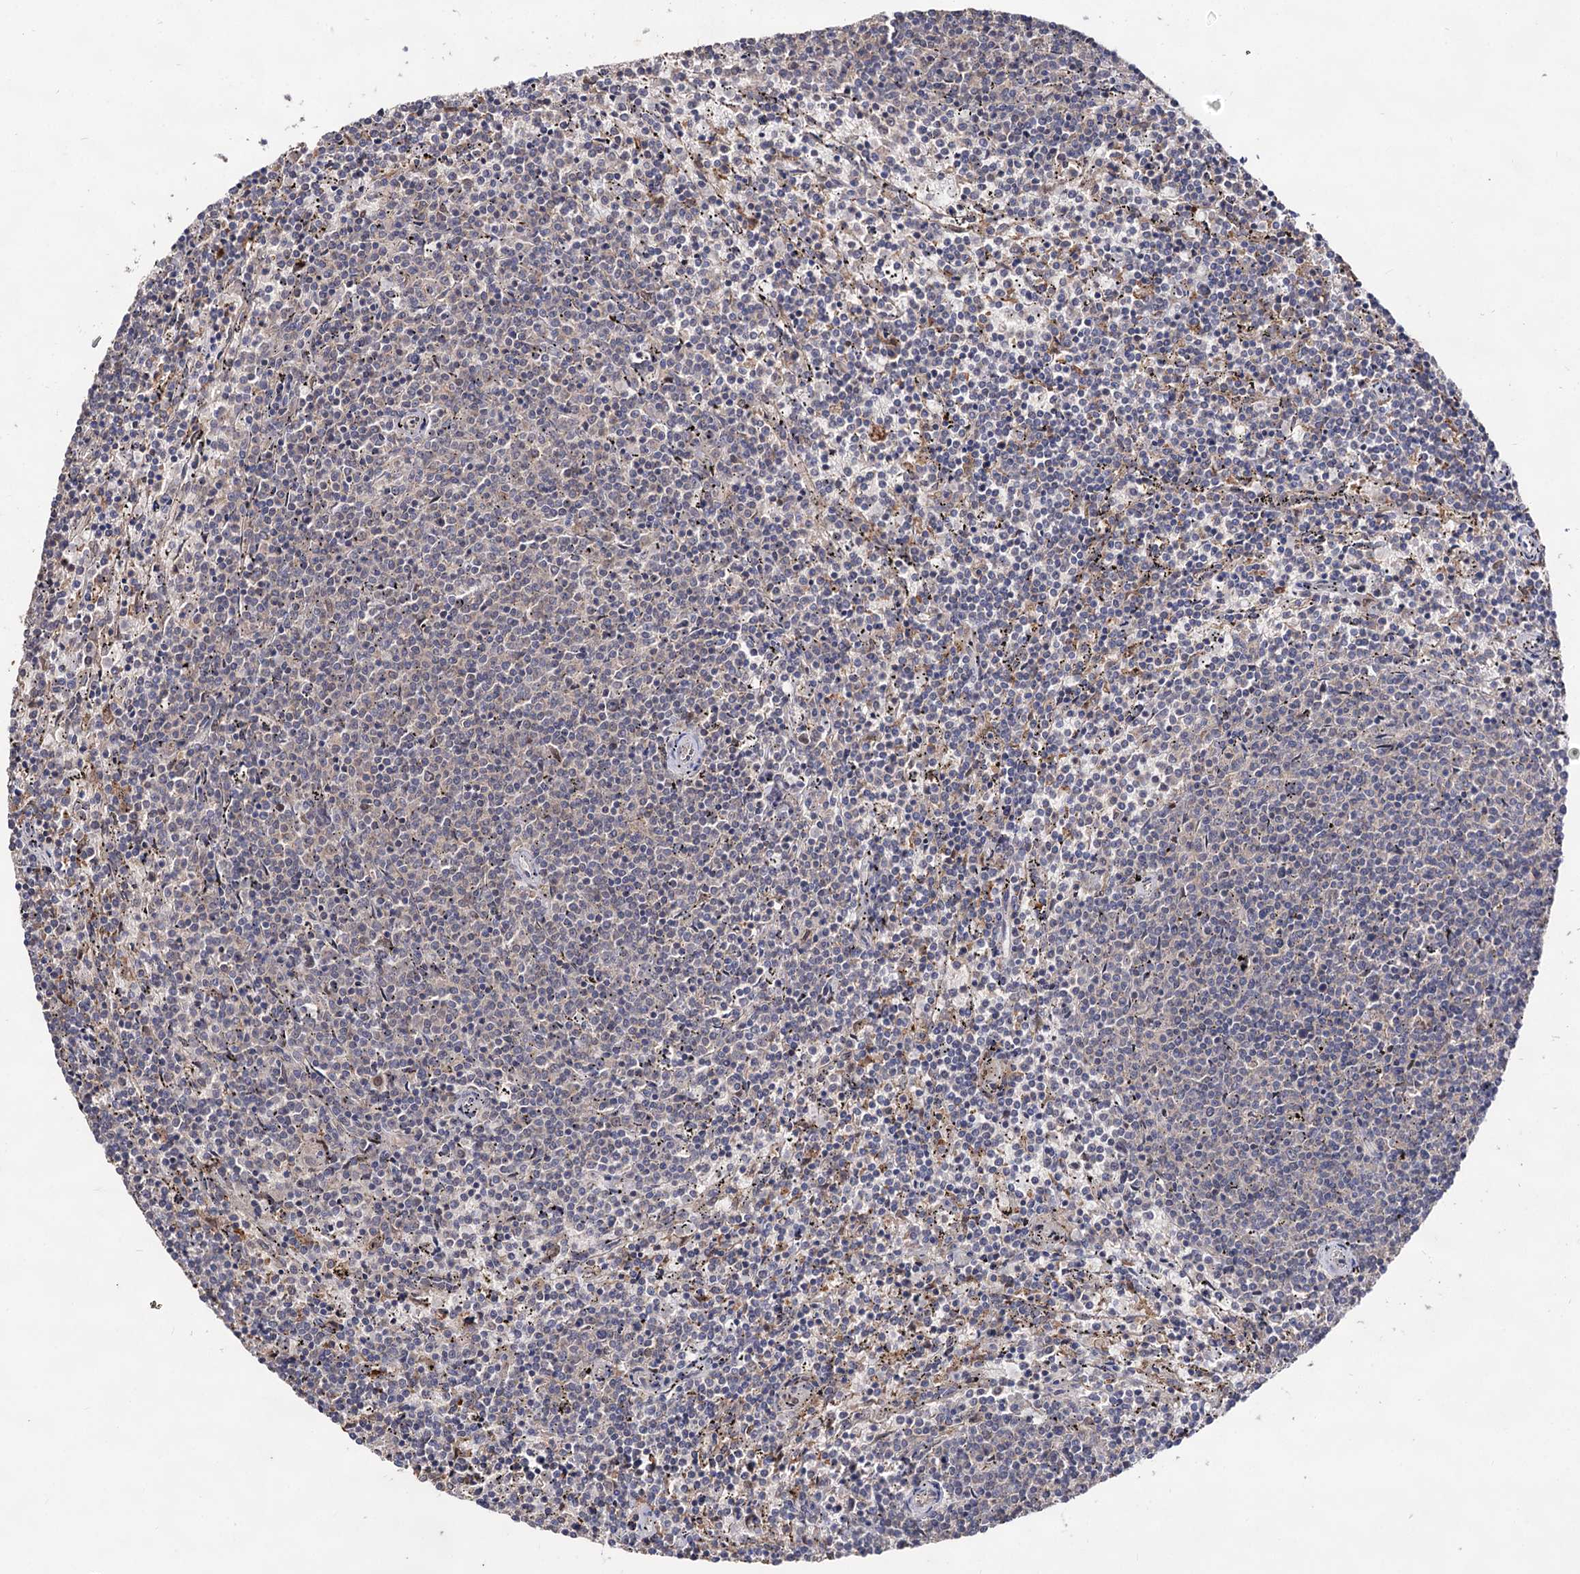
{"staining": {"intensity": "negative", "quantity": "none", "location": "none"}, "tissue": "lymphoma", "cell_type": "Tumor cells", "image_type": "cancer", "snomed": [{"axis": "morphology", "description": "Malignant lymphoma, non-Hodgkin's type, Low grade"}, {"axis": "topography", "description": "Spleen"}], "caption": "An immunohistochemistry photomicrograph of lymphoma is shown. There is no staining in tumor cells of lymphoma.", "gene": "ACTR6", "patient": {"sex": "female", "age": 50}}